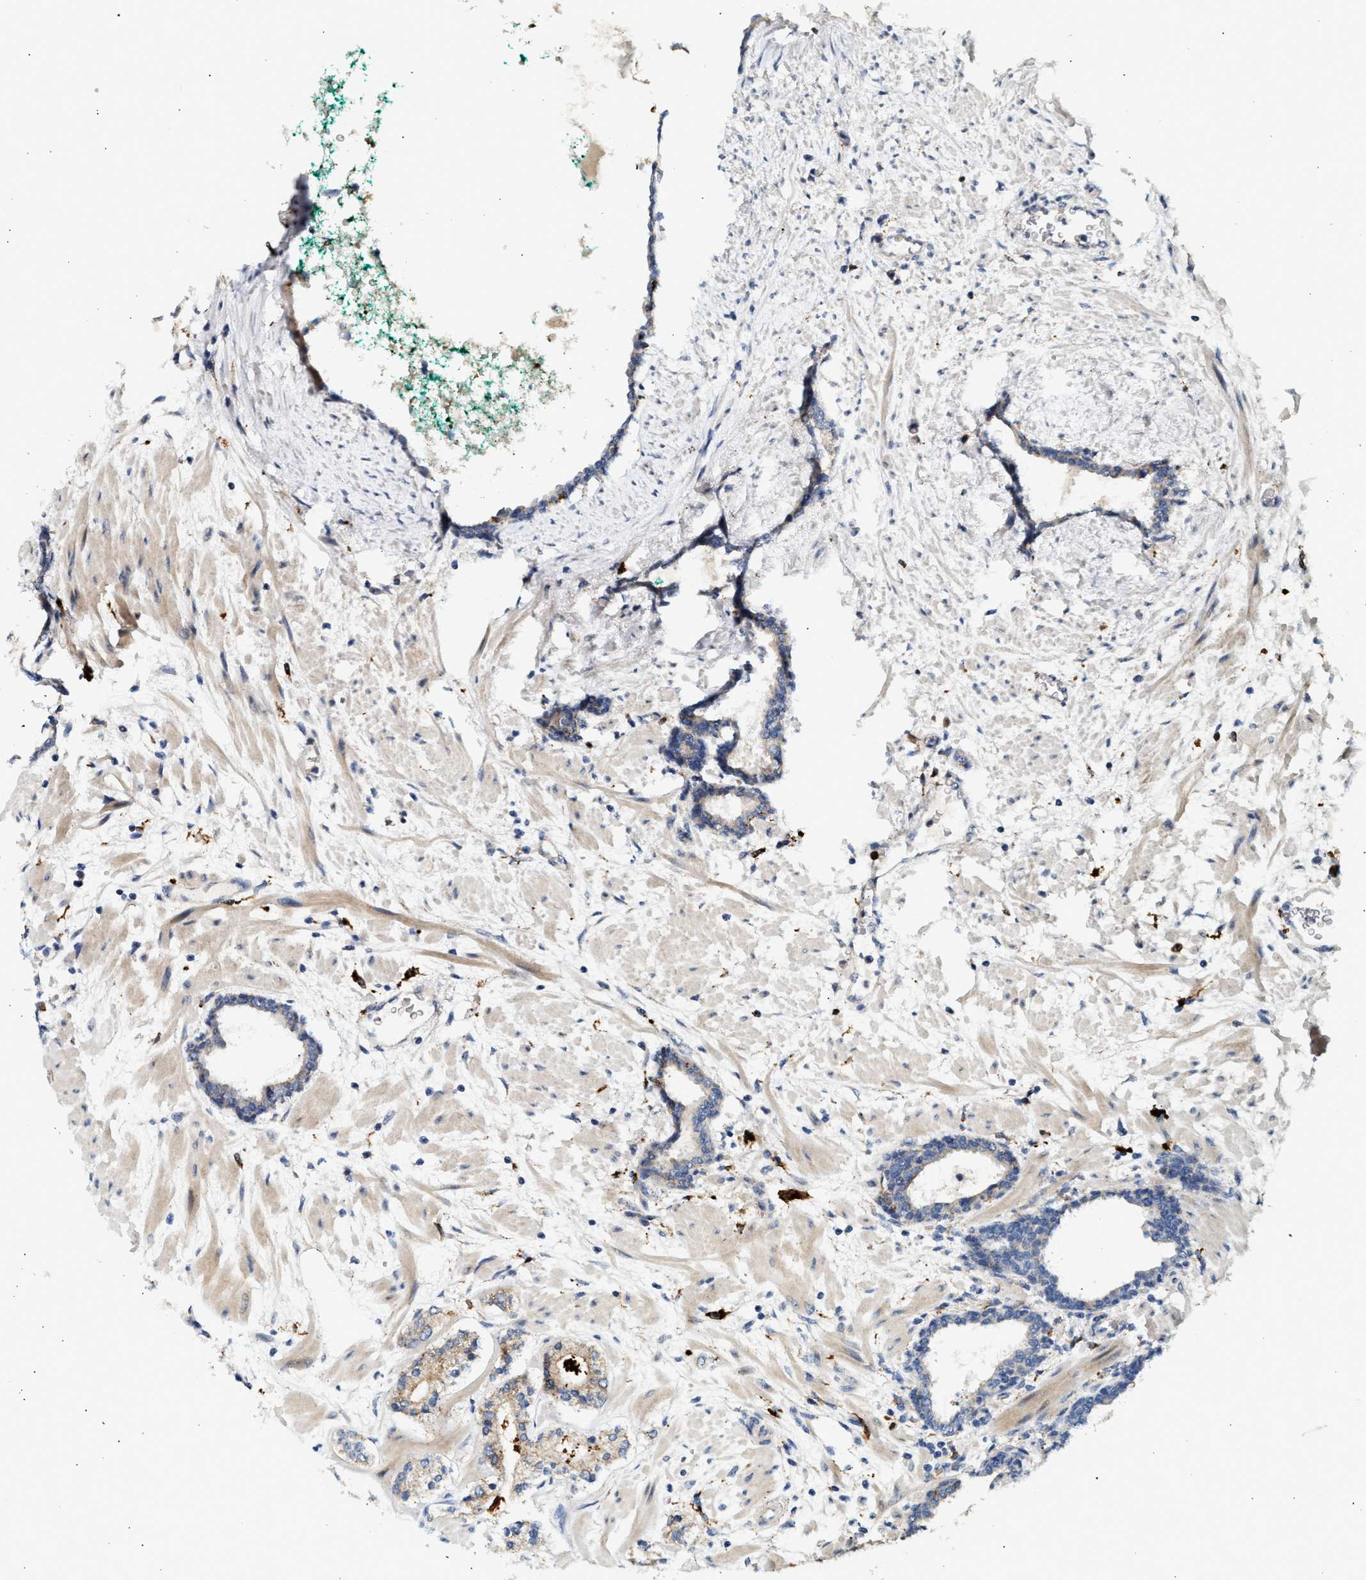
{"staining": {"intensity": "moderate", "quantity": "25%-75%", "location": "cytoplasmic/membranous"}, "tissue": "prostate cancer", "cell_type": "Tumor cells", "image_type": "cancer", "snomed": [{"axis": "morphology", "description": "Adenocarcinoma, Low grade"}, {"axis": "topography", "description": "Prostate"}], "caption": "A histopathology image of adenocarcinoma (low-grade) (prostate) stained for a protein reveals moderate cytoplasmic/membranous brown staining in tumor cells.", "gene": "PLD3", "patient": {"sex": "male", "age": 63}}